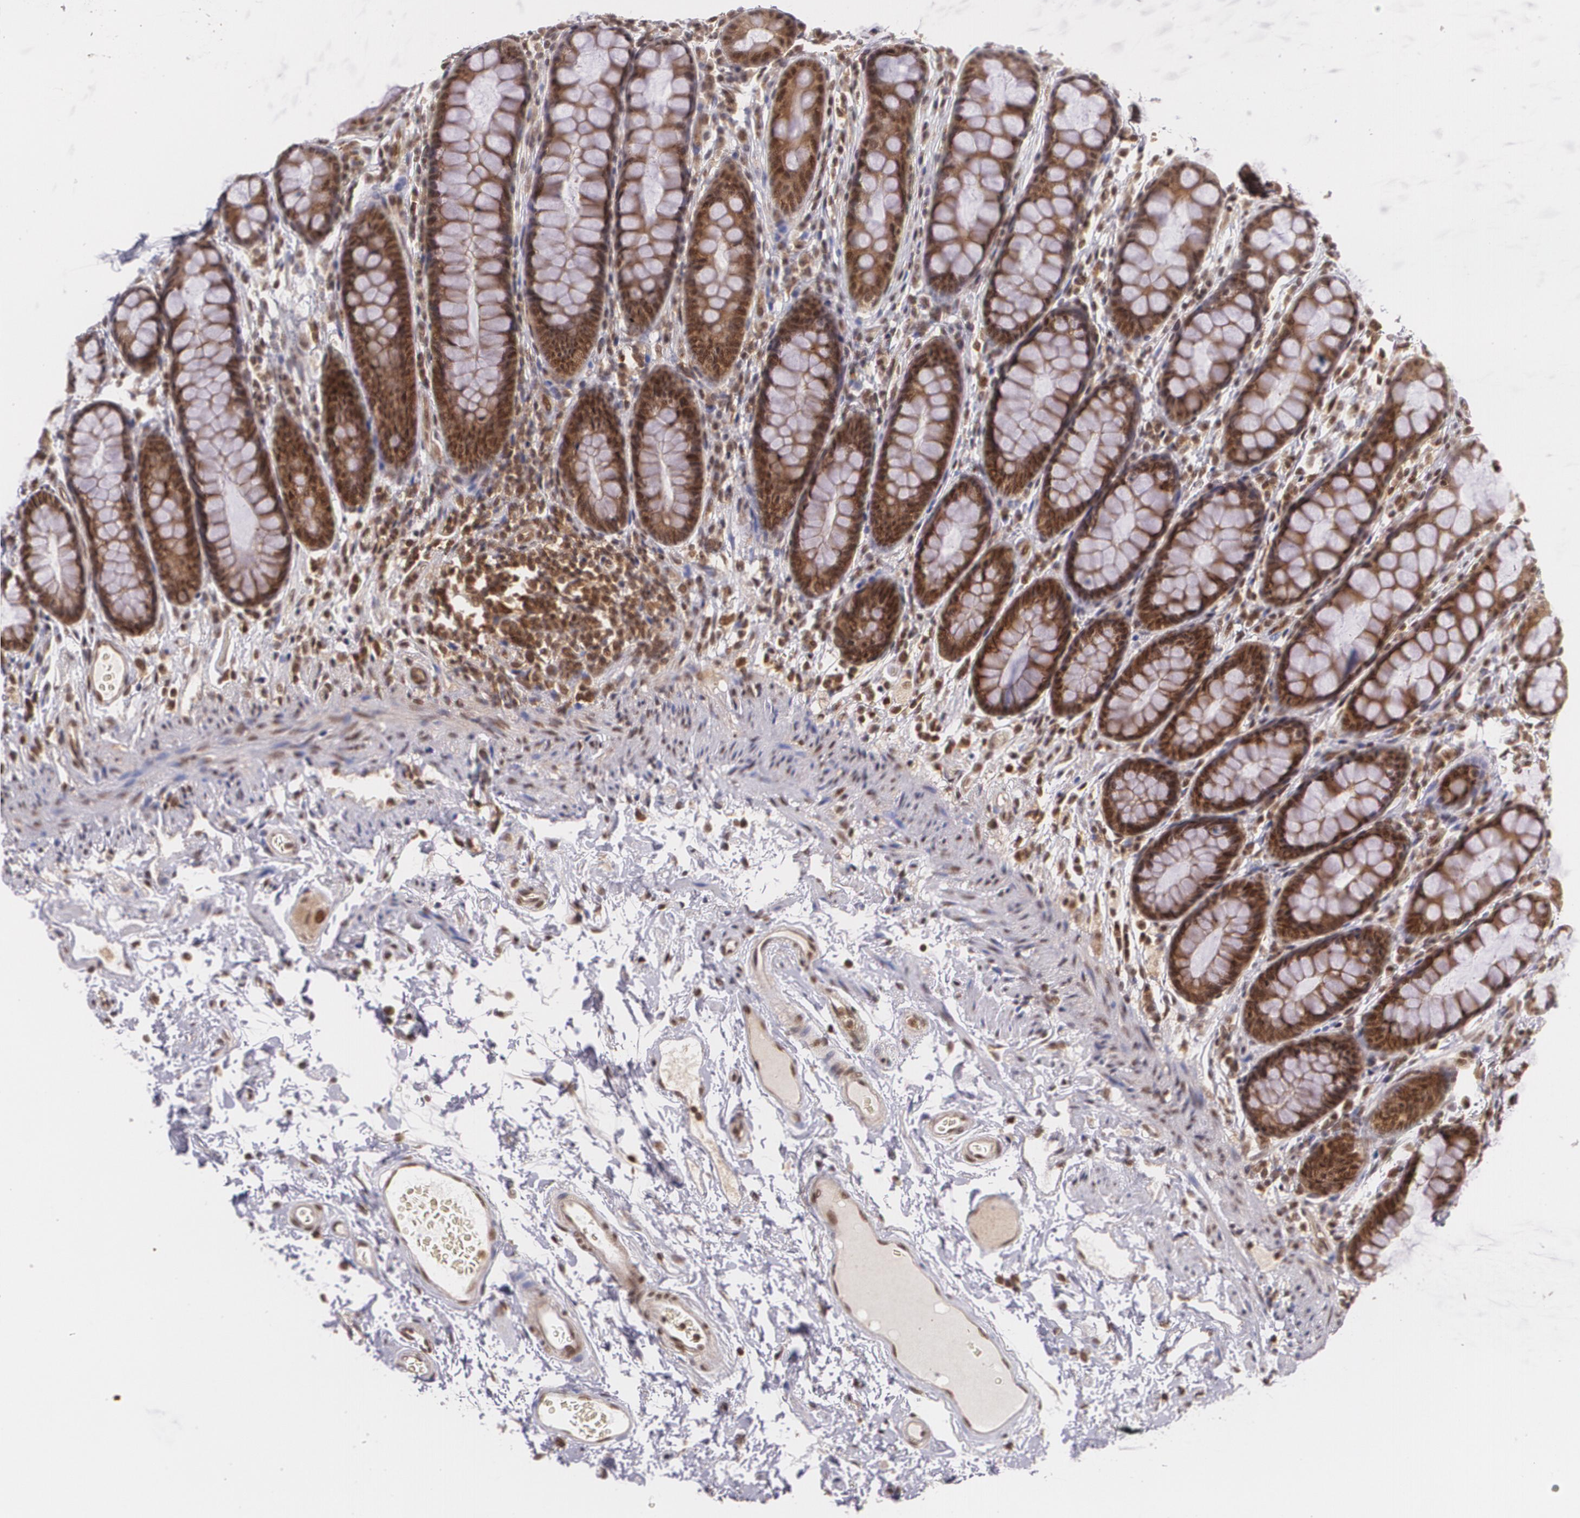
{"staining": {"intensity": "moderate", "quantity": "25%-75%", "location": "cytoplasmic/membranous,nuclear"}, "tissue": "rectum", "cell_type": "Glandular cells", "image_type": "normal", "snomed": [{"axis": "morphology", "description": "Normal tissue, NOS"}, {"axis": "topography", "description": "Rectum"}], "caption": "Glandular cells display medium levels of moderate cytoplasmic/membranous,nuclear staining in about 25%-75% of cells in unremarkable human rectum. (Brightfield microscopy of DAB IHC at high magnification).", "gene": "CUL2", "patient": {"sex": "male", "age": 92}}